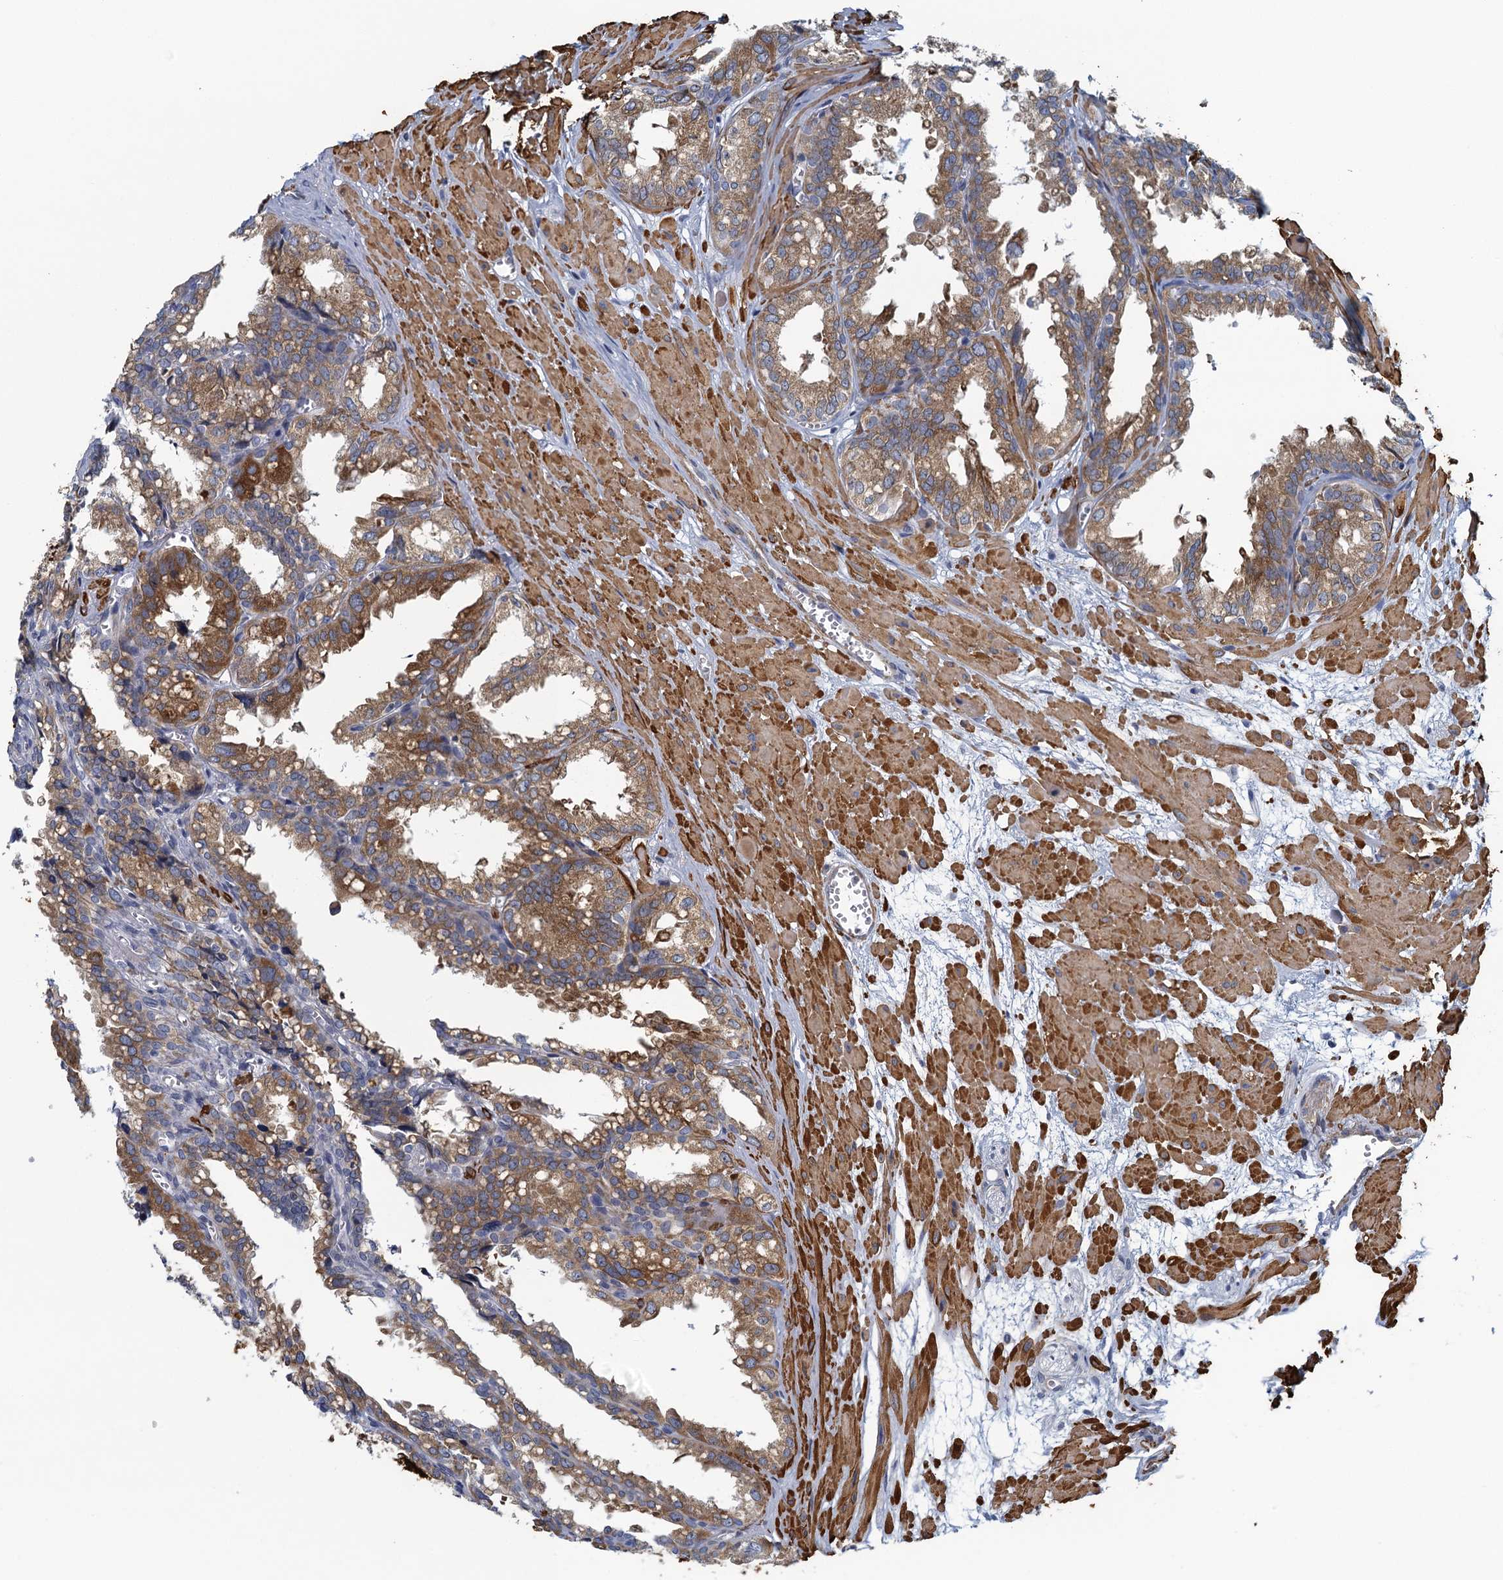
{"staining": {"intensity": "moderate", "quantity": ">75%", "location": "cytoplasmic/membranous"}, "tissue": "seminal vesicle", "cell_type": "Glandular cells", "image_type": "normal", "snomed": [{"axis": "morphology", "description": "Normal tissue, NOS"}, {"axis": "topography", "description": "Prostate"}, {"axis": "topography", "description": "Seminal veicle"}], "caption": "Protein analysis of unremarkable seminal vesicle demonstrates moderate cytoplasmic/membranous expression in approximately >75% of glandular cells.", "gene": "ALG2", "patient": {"sex": "male", "age": 51}}